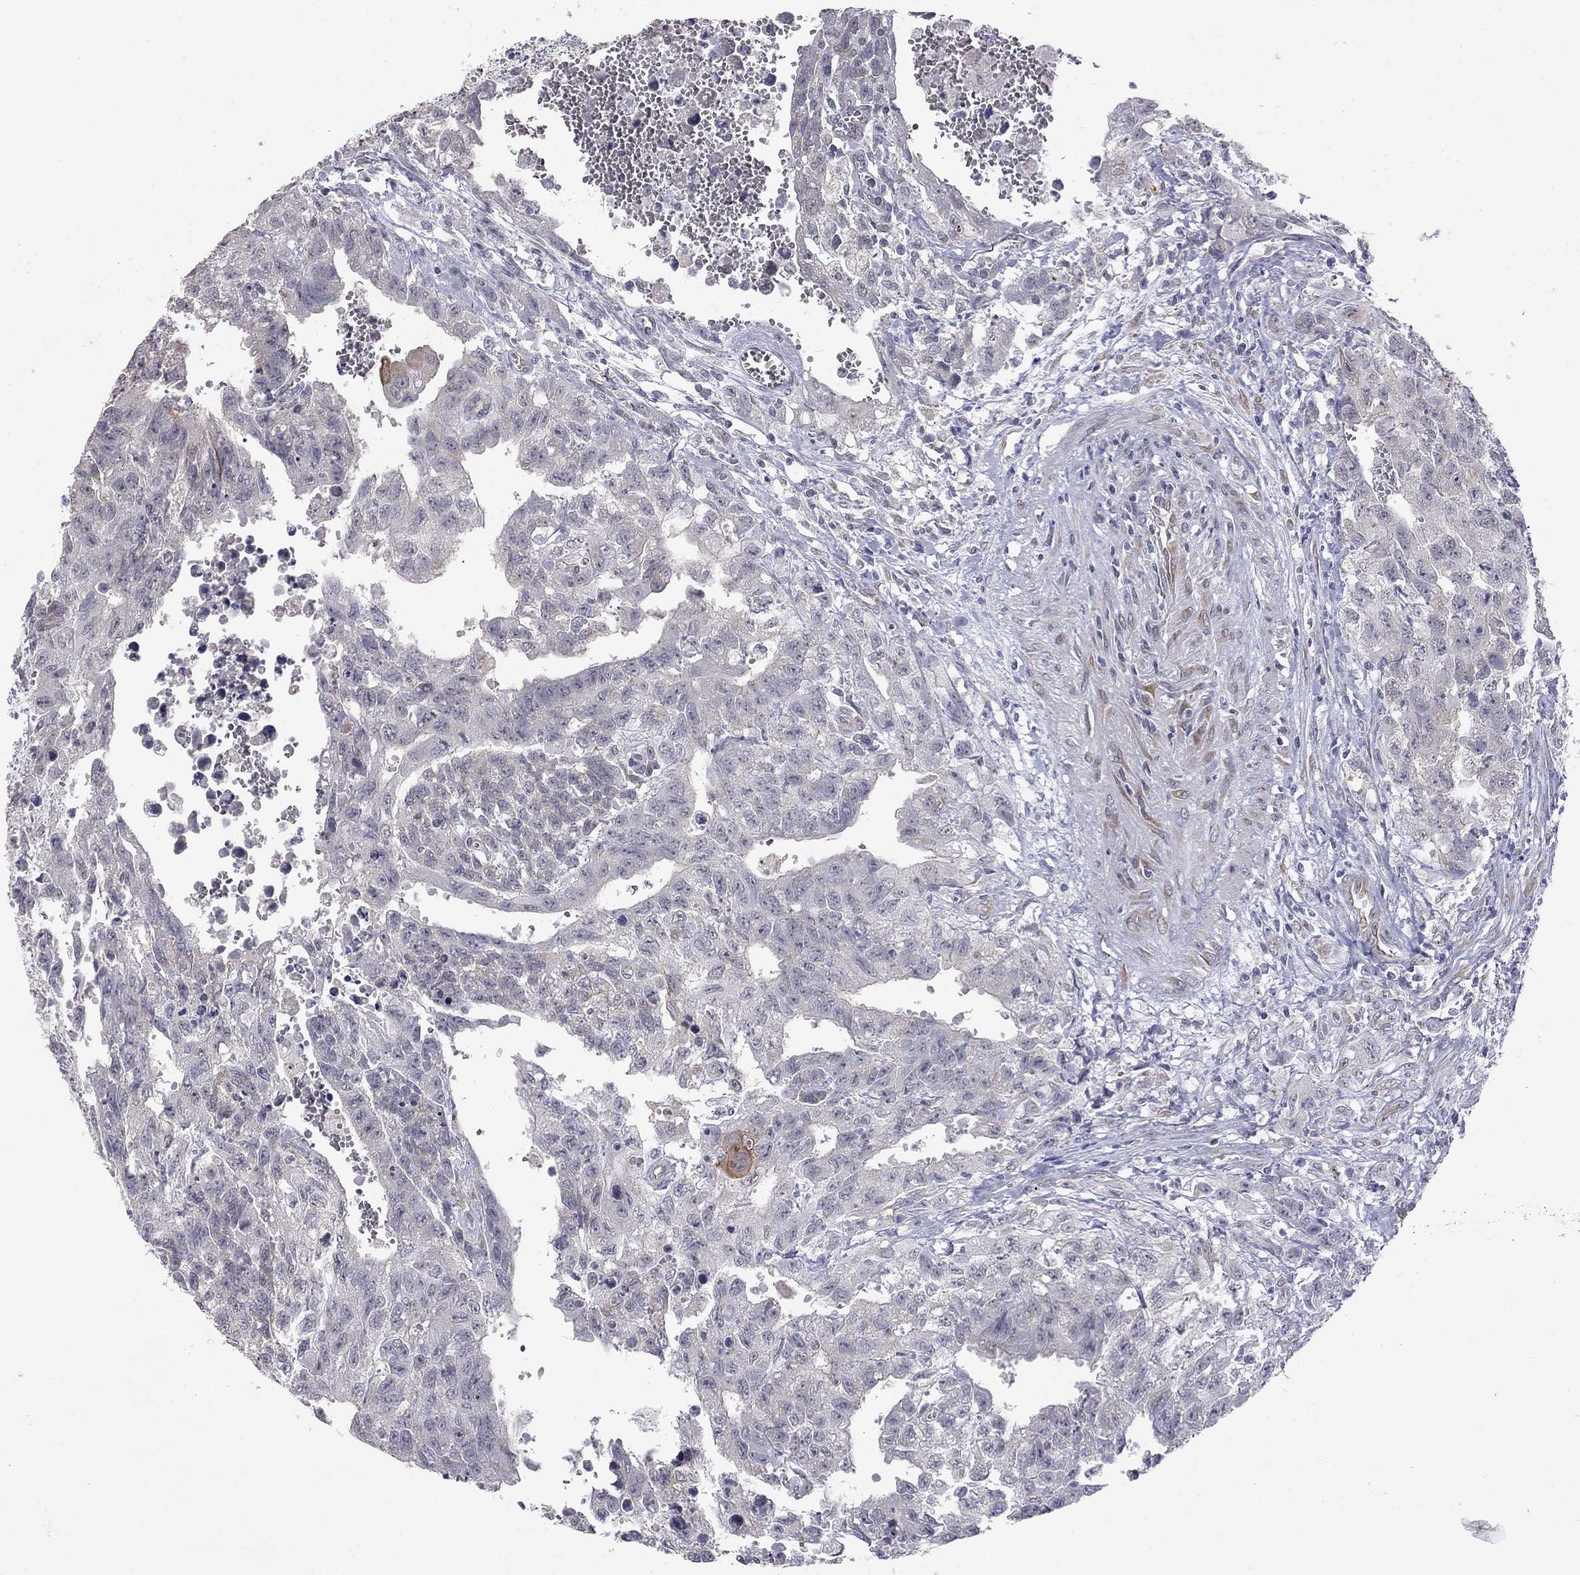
{"staining": {"intensity": "weak", "quantity": "<25%", "location": "cytoplasmic/membranous"}, "tissue": "testis cancer", "cell_type": "Tumor cells", "image_type": "cancer", "snomed": [{"axis": "morphology", "description": "Carcinoma, Embryonal, NOS"}, {"axis": "topography", "description": "Testis"}], "caption": "IHC of human embryonal carcinoma (testis) displays no staining in tumor cells. The staining was performed using DAB (3,3'-diaminobenzidine) to visualize the protein expression in brown, while the nuclei were stained in blue with hematoxylin (Magnification: 20x).", "gene": "PRRT2", "patient": {"sex": "male", "age": 24}}